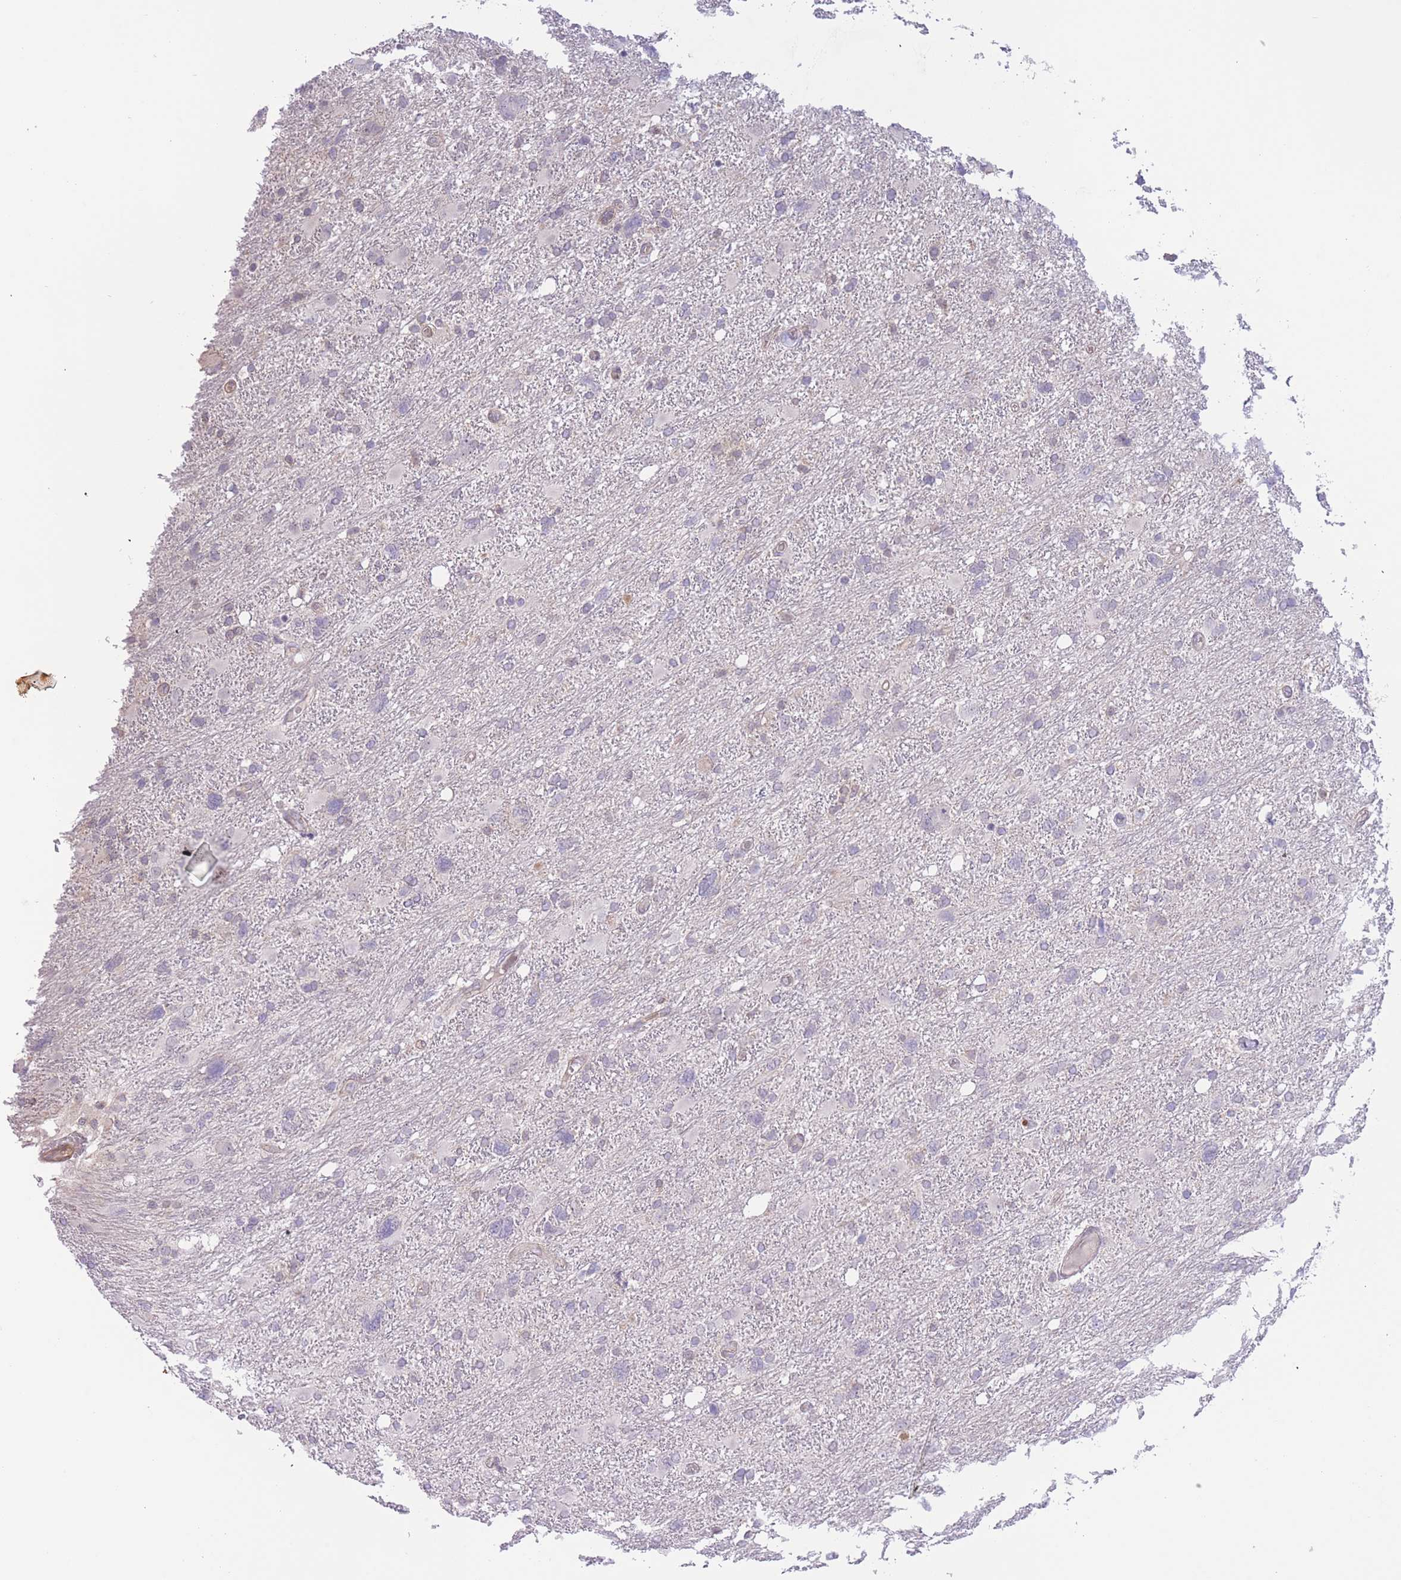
{"staining": {"intensity": "negative", "quantity": "none", "location": "none"}, "tissue": "glioma", "cell_type": "Tumor cells", "image_type": "cancer", "snomed": [{"axis": "morphology", "description": "Glioma, malignant, High grade"}, {"axis": "topography", "description": "Brain"}], "caption": "Human glioma stained for a protein using IHC demonstrates no staining in tumor cells.", "gene": "FUT5", "patient": {"sex": "male", "age": 61}}